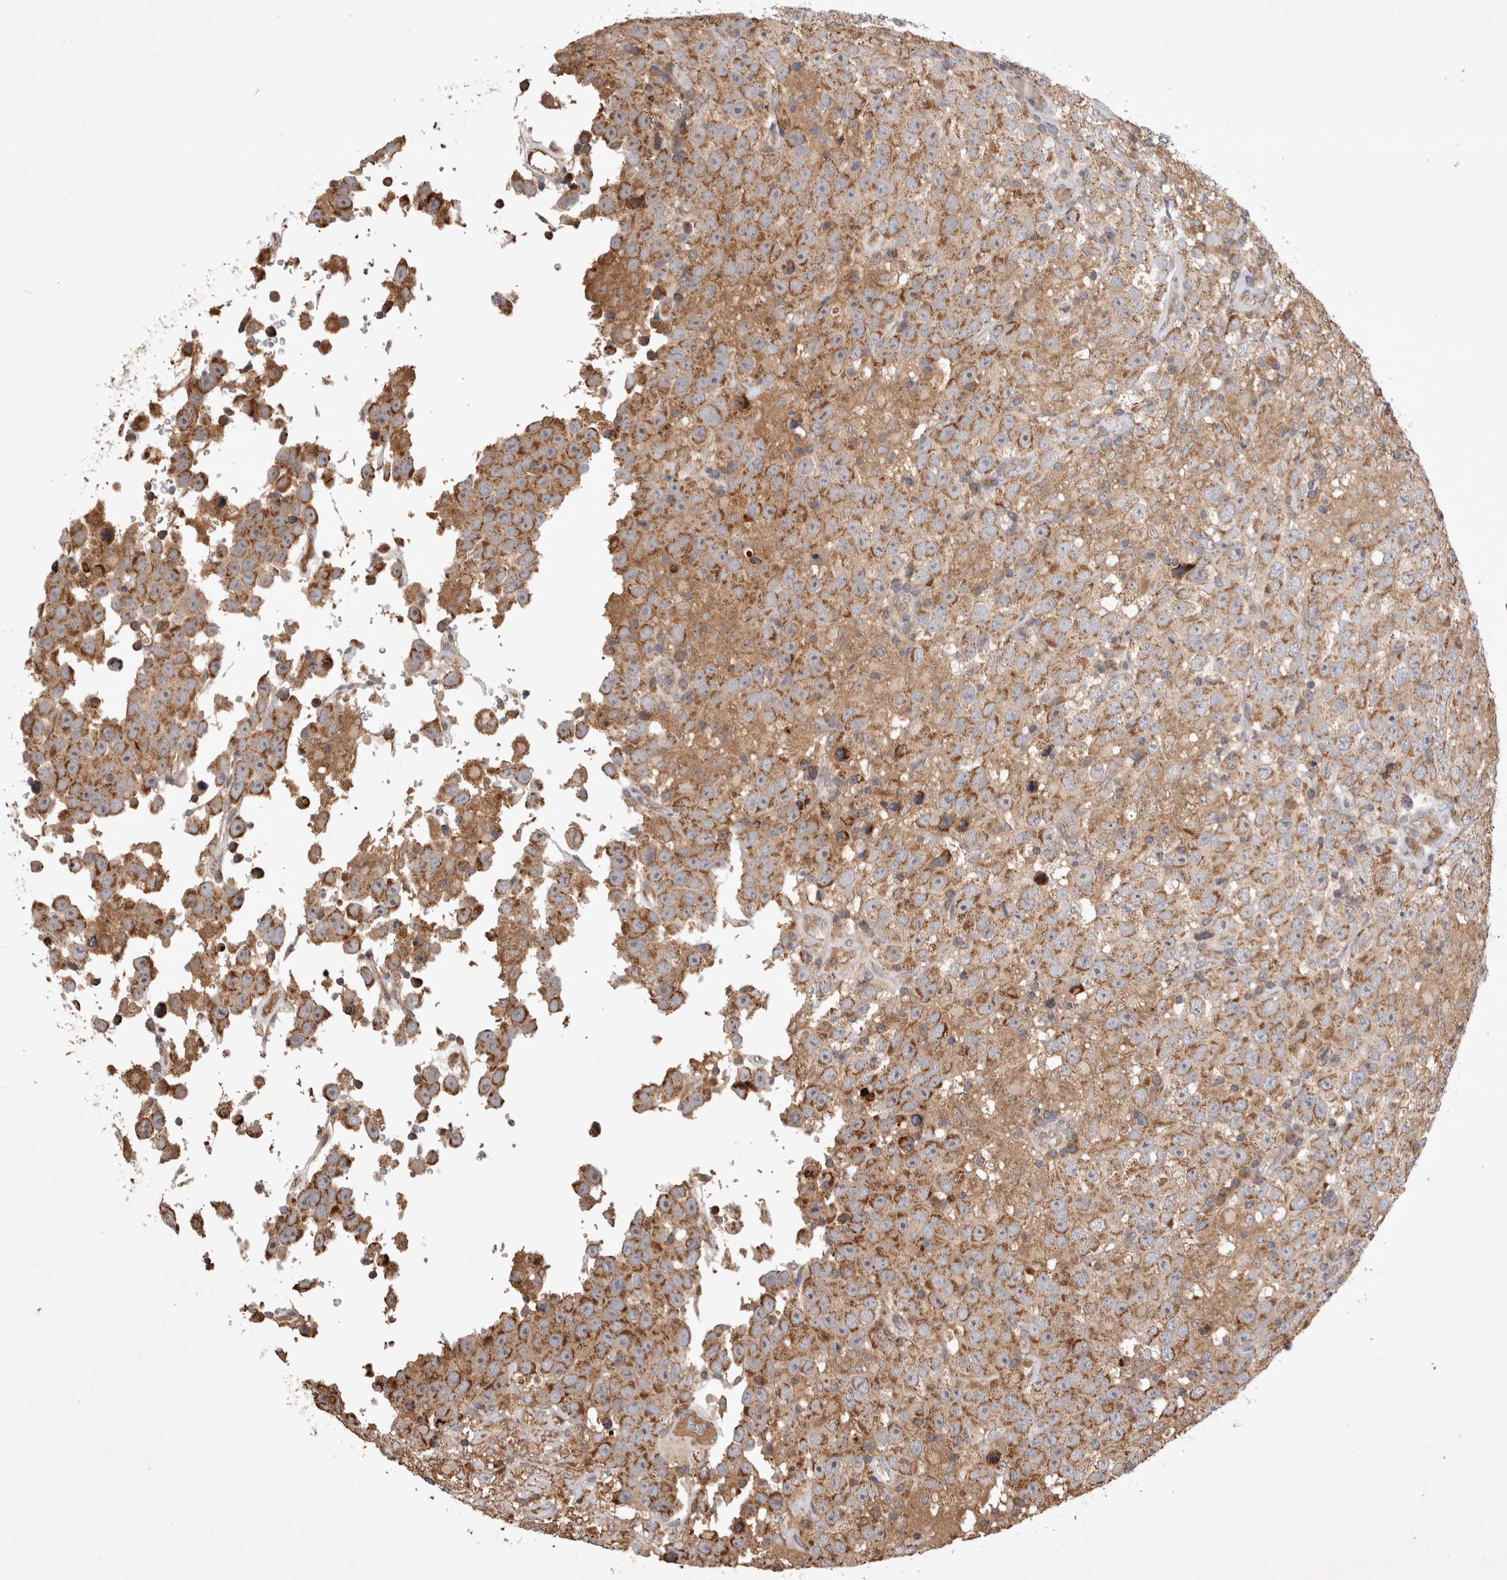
{"staining": {"intensity": "moderate", "quantity": ">75%", "location": "cytoplasmic/membranous"}, "tissue": "testis cancer", "cell_type": "Tumor cells", "image_type": "cancer", "snomed": [{"axis": "morphology", "description": "Seminoma, NOS"}, {"axis": "topography", "description": "Testis"}], "caption": "This is an image of immunohistochemistry staining of testis seminoma, which shows moderate expression in the cytoplasmic/membranous of tumor cells.", "gene": "SERAC1", "patient": {"sex": "male", "age": 41}}